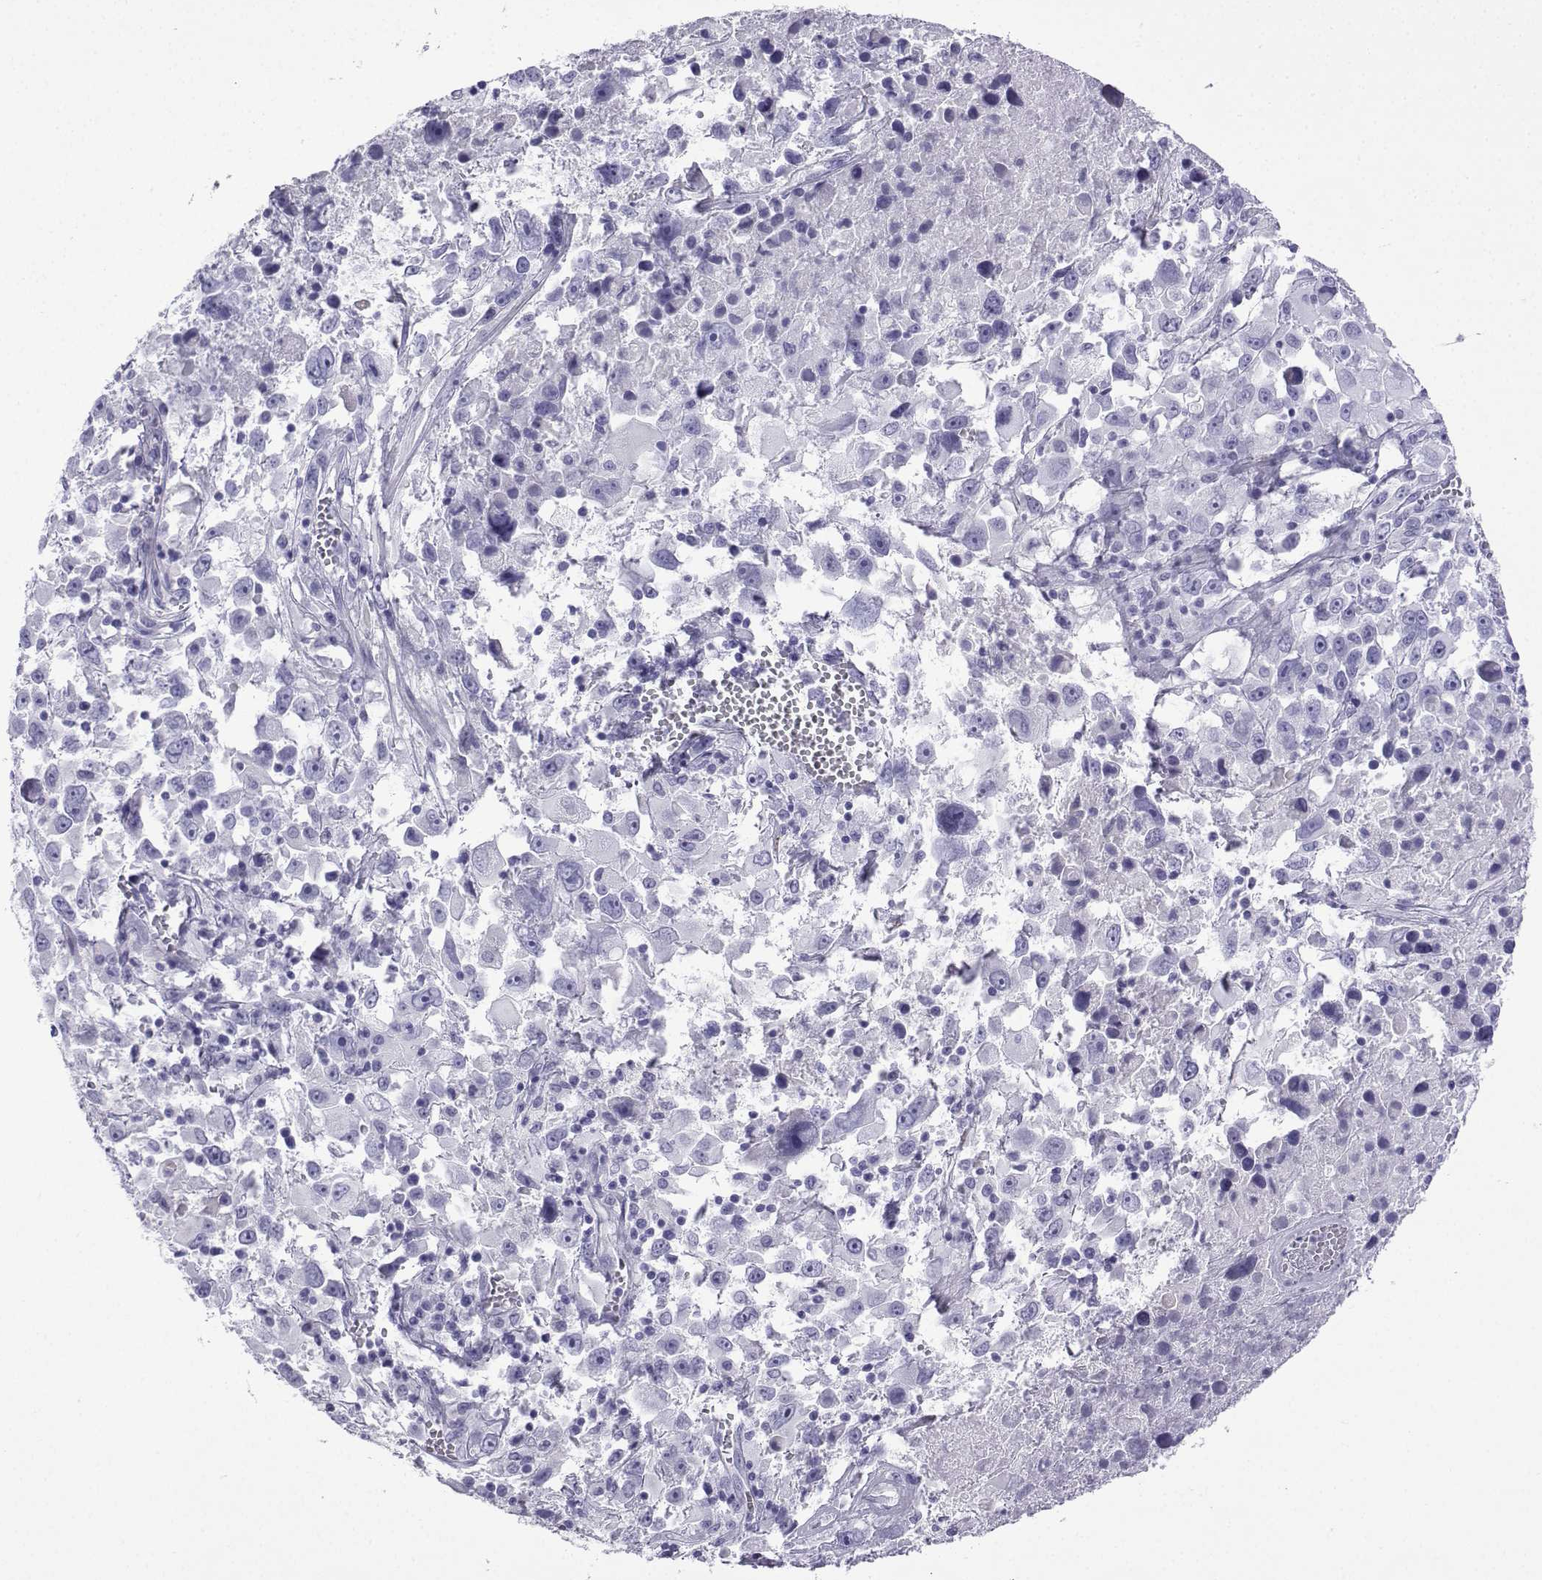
{"staining": {"intensity": "negative", "quantity": "none", "location": "none"}, "tissue": "melanoma", "cell_type": "Tumor cells", "image_type": "cancer", "snomed": [{"axis": "morphology", "description": "Malignant melanoma, Metastatic site"}, {"axis": "topography", "description": "Soft tissue"}], "caption": "High power microscopy micrograph of an immunohistochemistry (IHC) photomicrograph of malignant melanoma (metastatic site), revealing no significant positivity in tumor cells. Brightfield microscopy of immunohistochemistry stained with DAB (3,3'-diaminobenzidine) (brown) and hematoxylin (blue), captured at high magnification.", "gene": "KCNF1", "patient": {"sex": "male", "age": 50}}